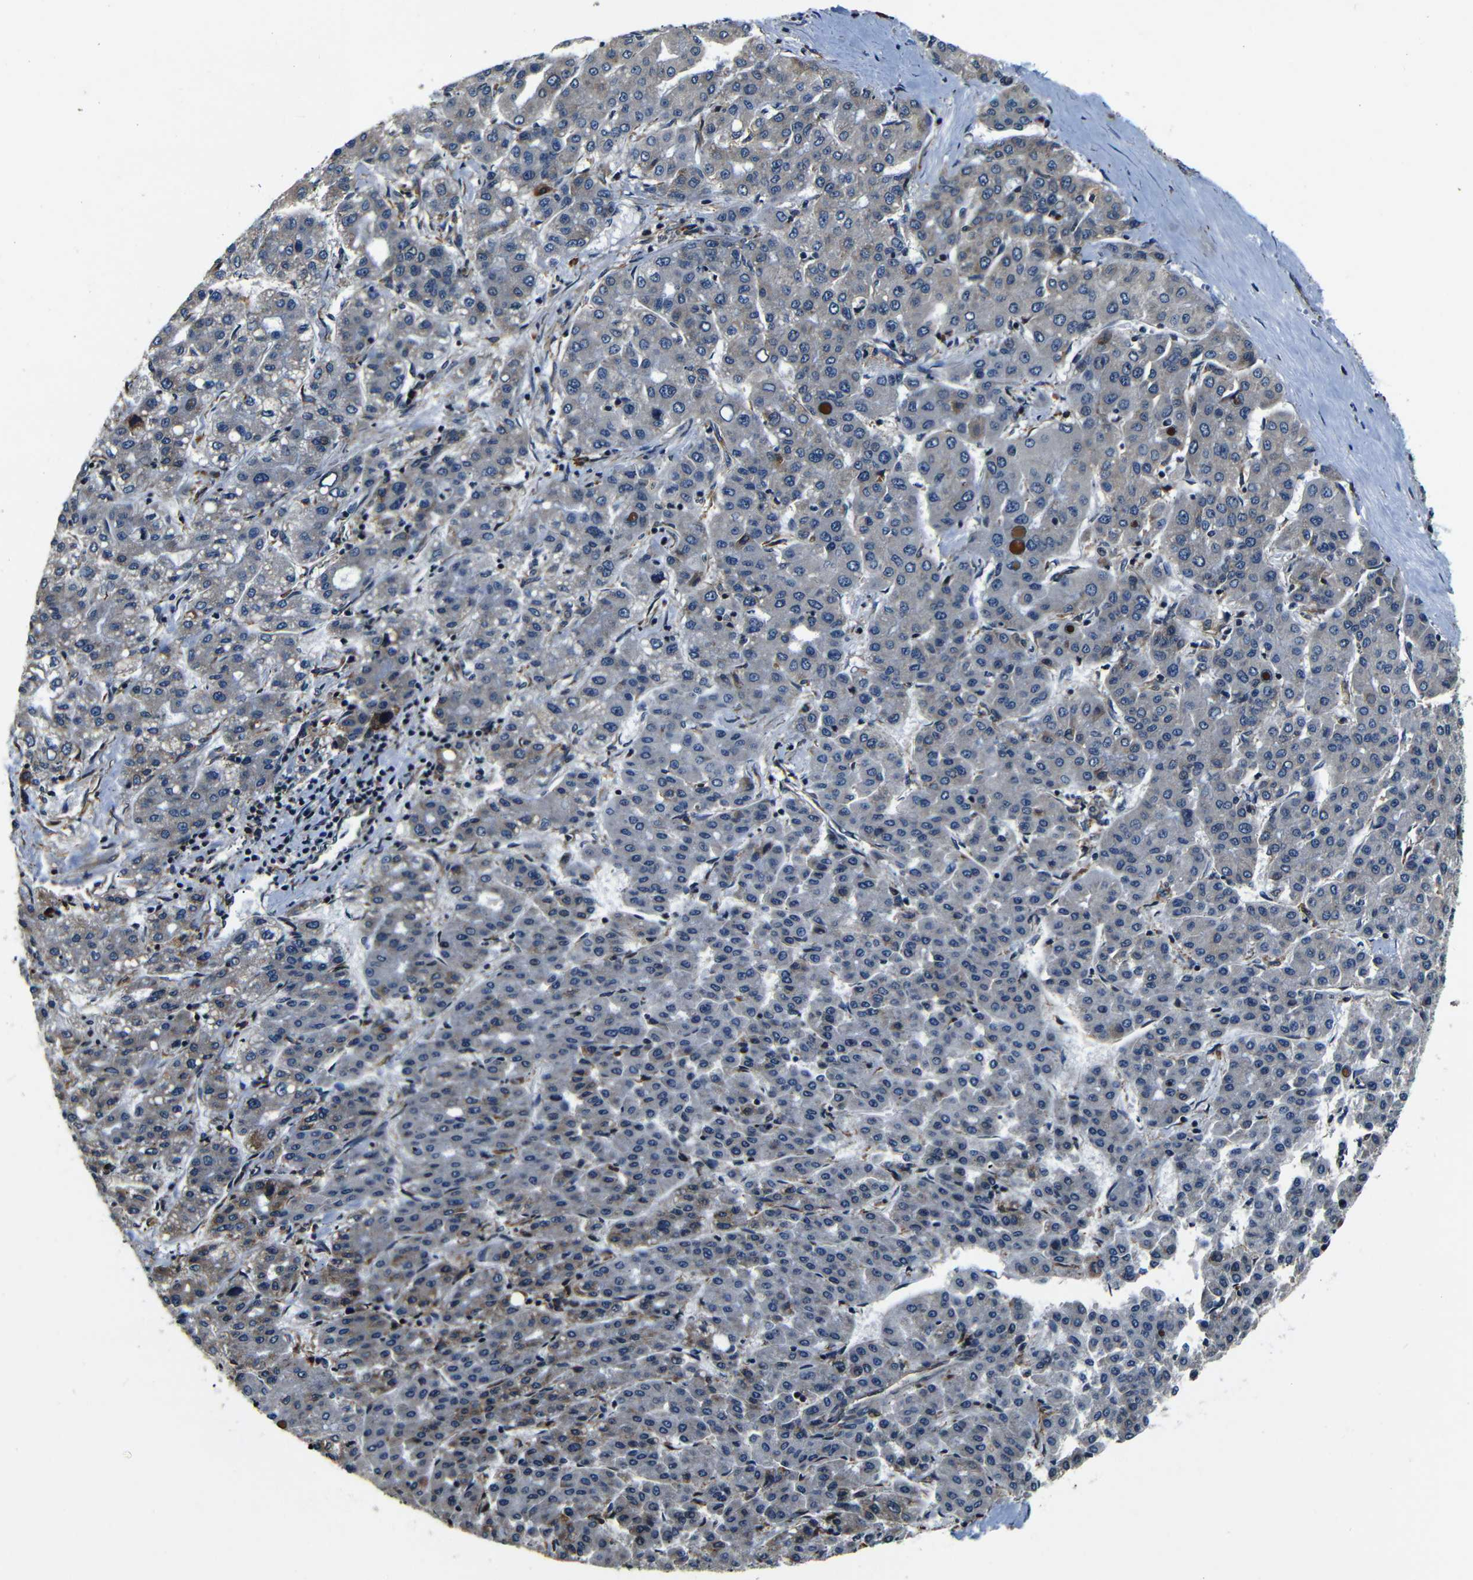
{"staining": {"intensity": "weak", "quantity": "<25%", "location": "cytoplasmic/membranous,nuclear"}, "tissue": "liver cancer", "cell_type": "Tumor cells", "image_type": "cancer", "snomed": [{"axis": "morphology", "description": "Carcinoma, Hepatocellular, NOS"}, {"axis": "topography", "description": "Liver"}], "caption": "This is an immunohistochemistry histopathology image of liver hepatocellular carcinoma. There is no staining in tumor cells.", "gene": "NCBP3", "patient": {"sex": "male", "age": 65}}